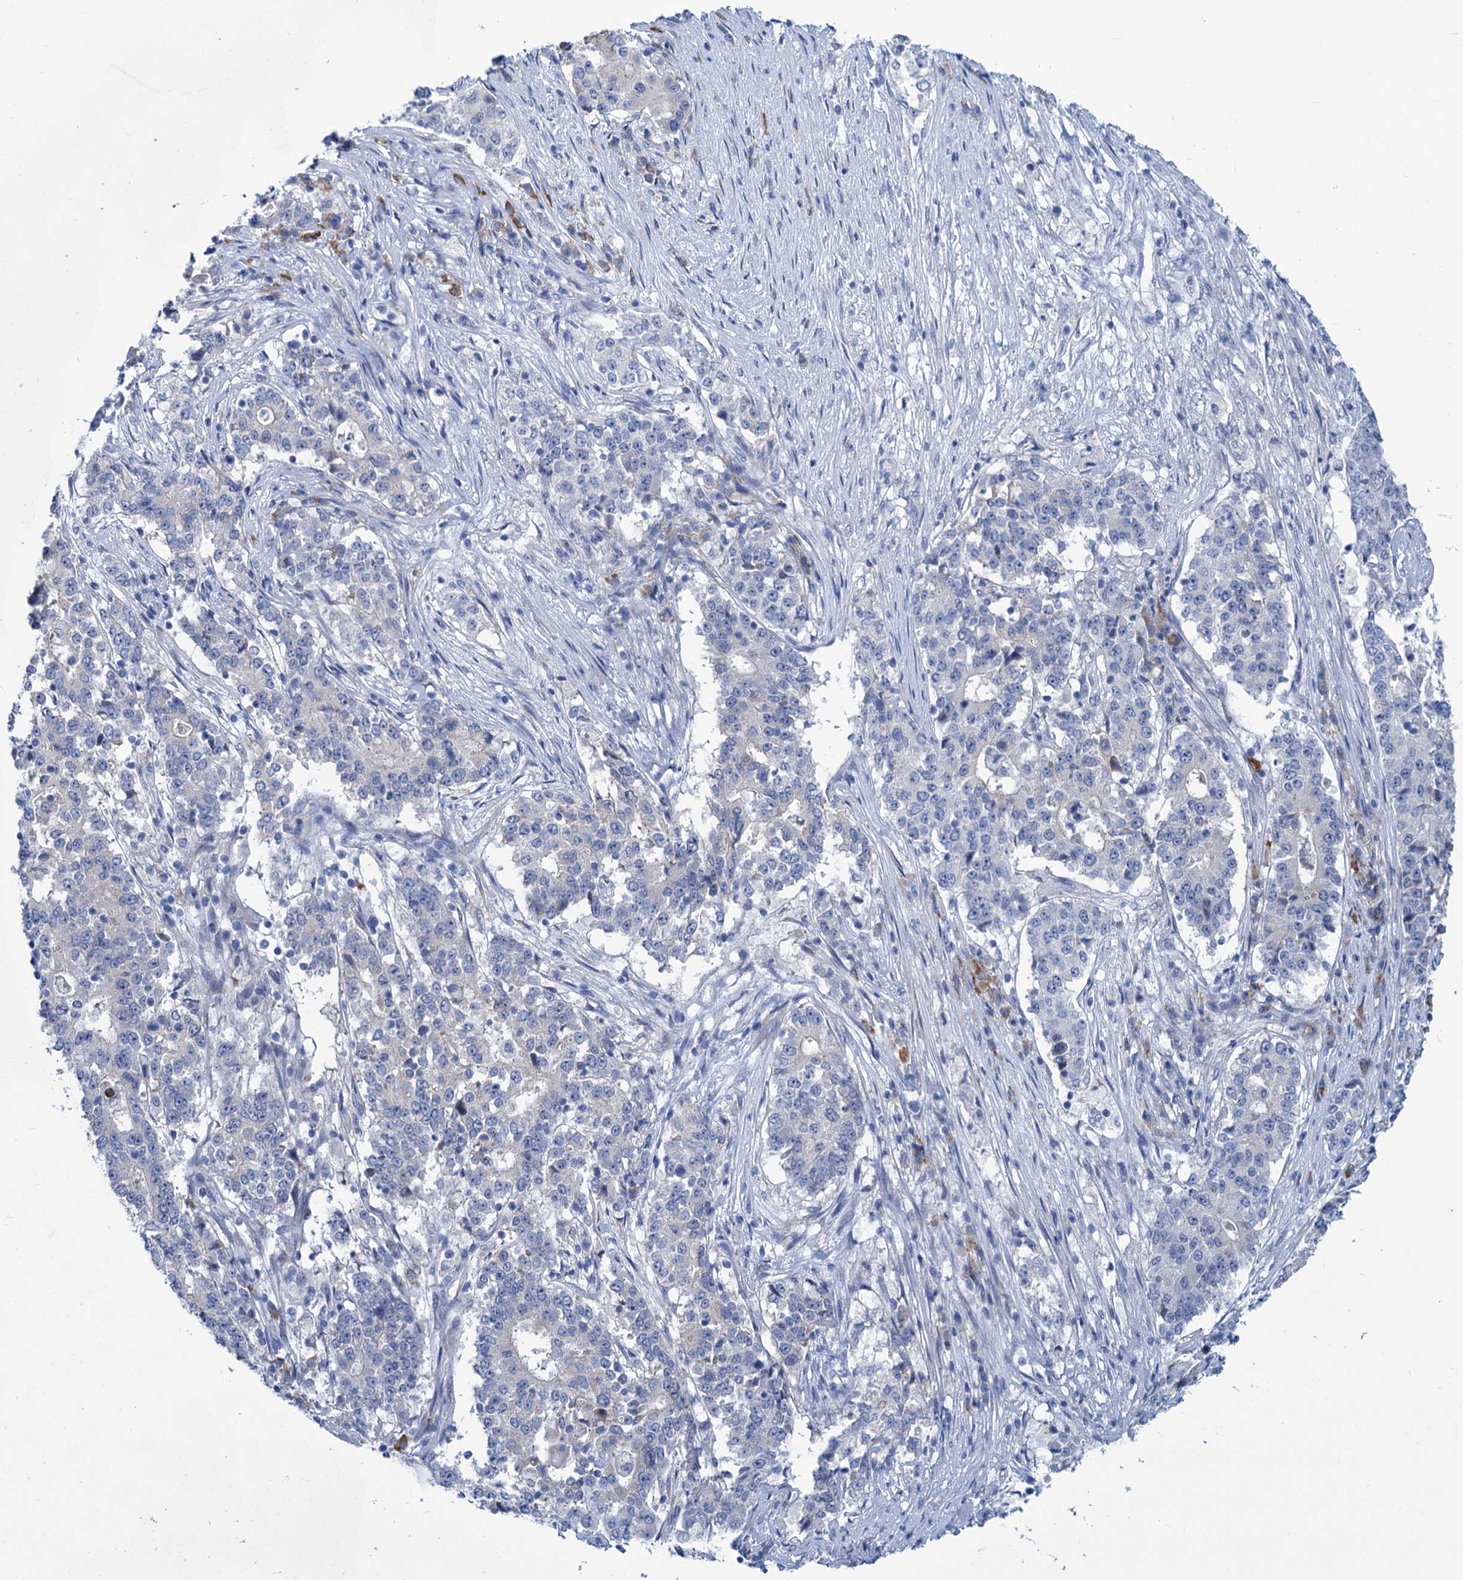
{"staining": {"intensity": "negative", "quantity": "none", "location": "none"}, "tissue": "stomach cancer", "cell_type": "Tumor cells", "image_type": "cancer", "snomed": [{"axis": "morphology", "description": "Adenocarcinoma, NOS"}, {"axis": "topography", "description": "Stomach"}], "caption": "Human adenocarcinoma (stomach) stained for a protein using IHC demonstrates no positivity in tumor cells.", "gene": "NEU3", "patient": {"sex": "male", "age": 59}}